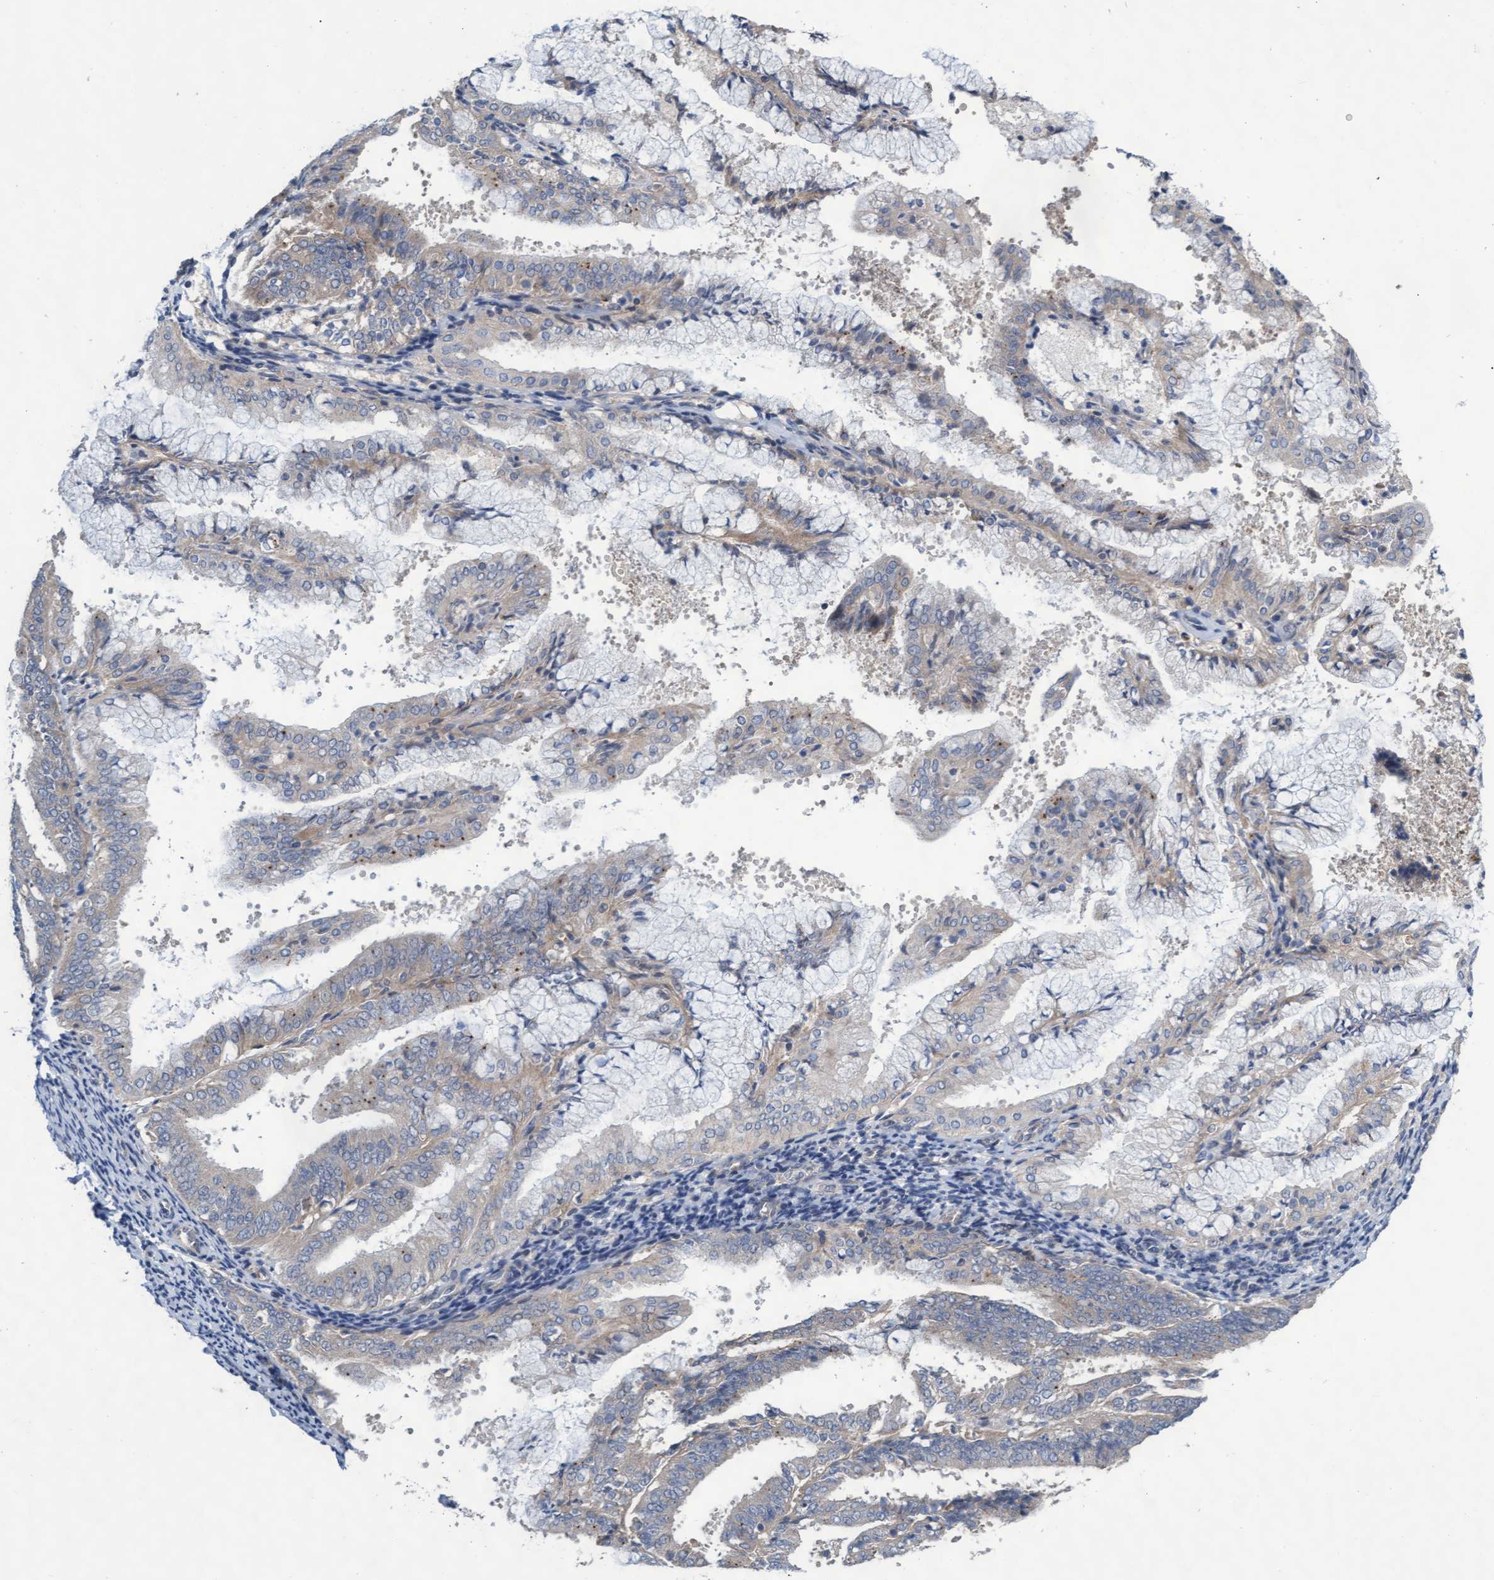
{"staining": {"intensity": "negative", "quantity": "none", "location": "none"}, "tissue": "endometrial cancer", "cell_type": "Tumor cells", "image_type": "cancer", "snomed": [{"axis": "morphology", "description": "Adenocarcinoma, NOS"}, {"axis": "topography", "description": "Endometrium"}], "caption": "The photomicrograph shows no significant positivity in tumor cells of endometrial cancer. (DAB (3,3'-diaminobenzidine) immunohistochemistry visualized using brightfield microscopy, high magnification).", "gene": "ABCF2", "patient": {"sex": "female", "age": 63}}